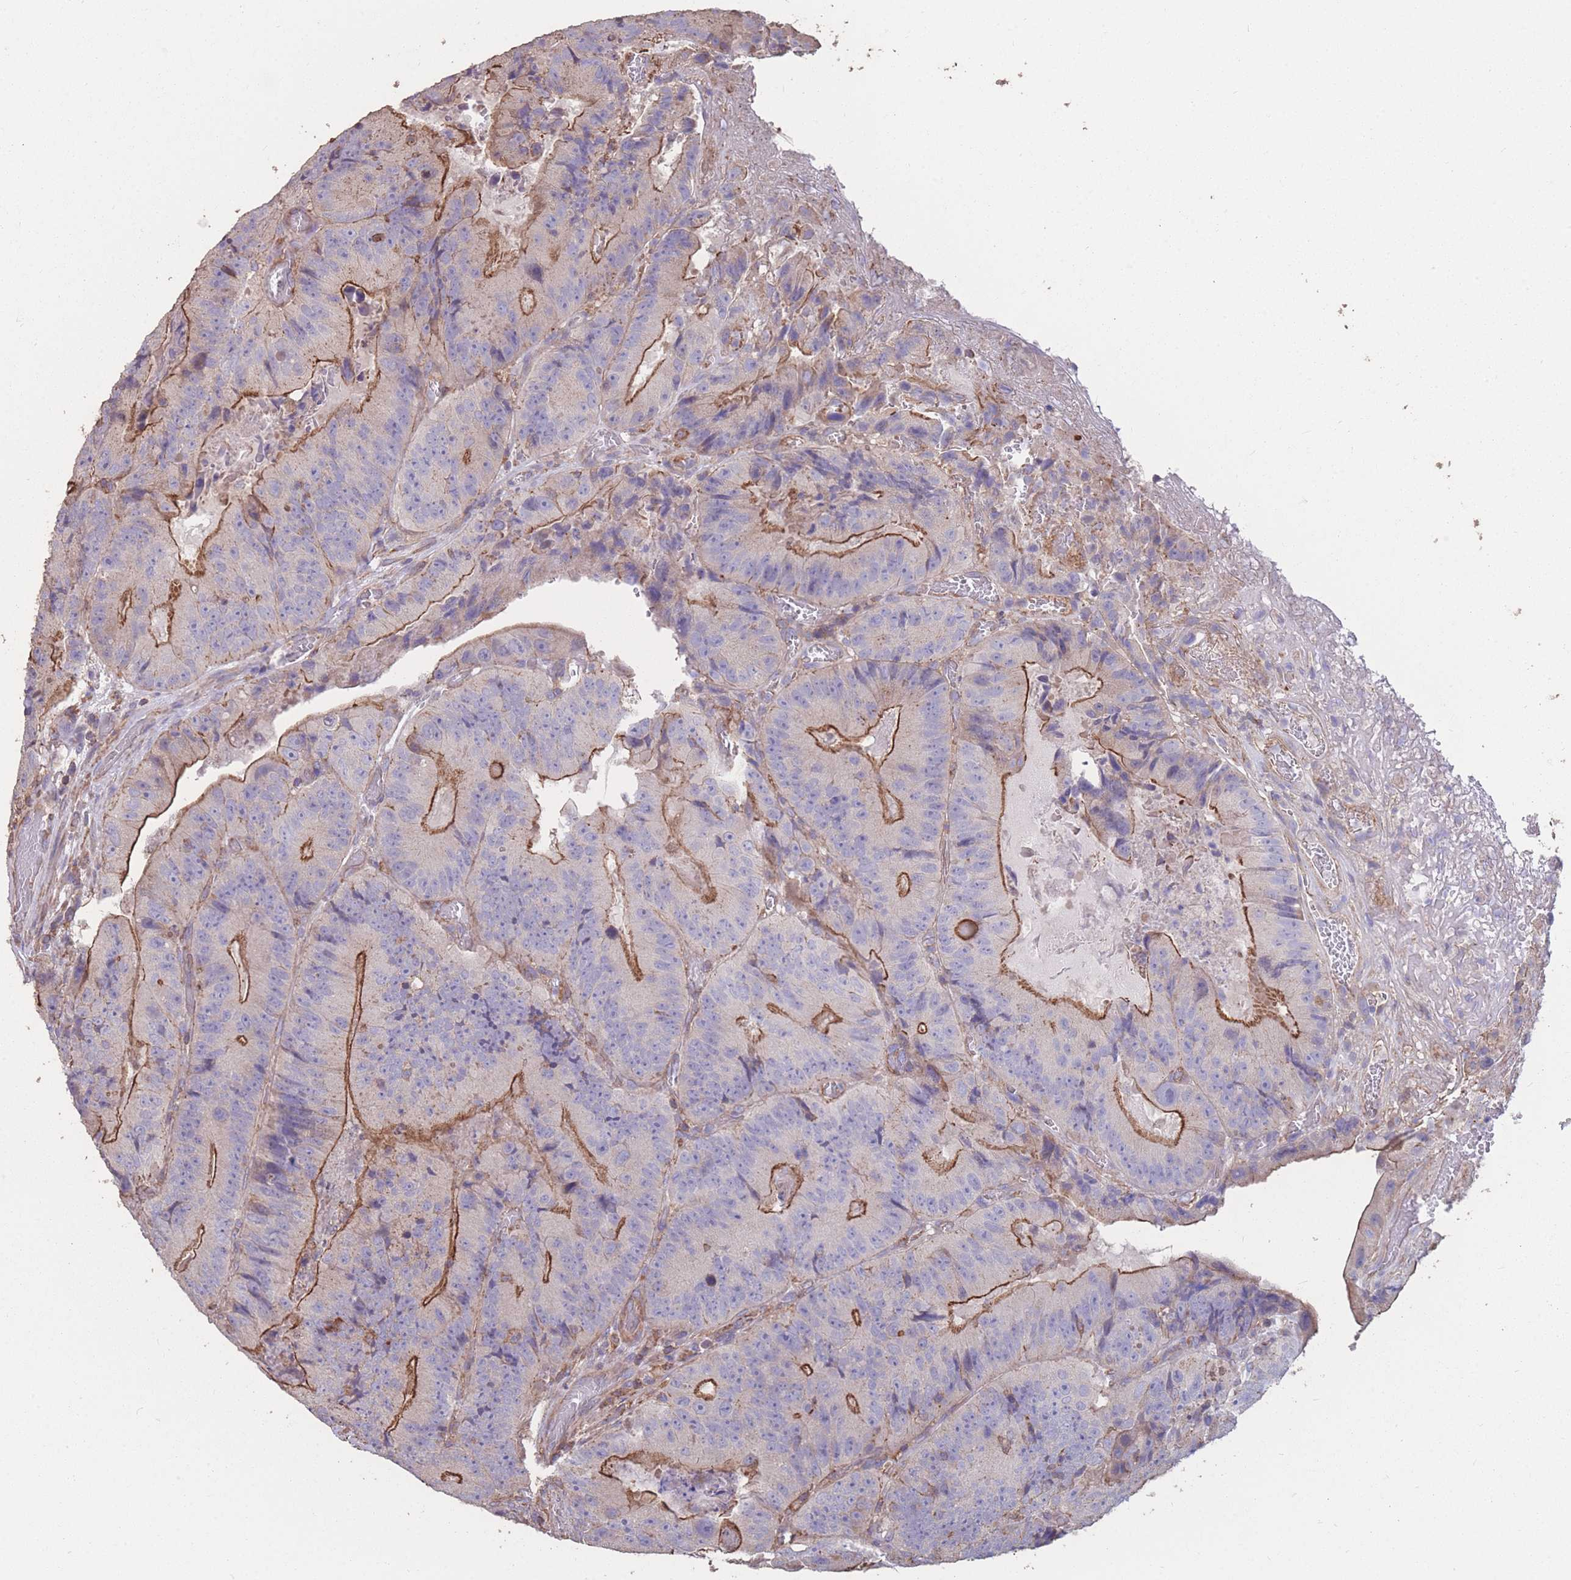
{"staining": {"intensity": "moderate", "quantity": "25%-75%", "location": "cytoplasmic/membranous"}, "tissue": "colorectal cancer", "cell_type": "Tumor cells", "image_type": "cancer", "snomed": [{"axis": "morphology", "description": "Adenocarcinoma, NOS"}, {"axis": "topography", "description": "Colon"}], "caption": "Colorectal cancer stained with immunohistochemistry (IHC) reveals moderate cytoplasmic/membranous staining in about 25%-75% of tumor cells. Using DAB (brown) and hematoxylin (blue) stains, captured at high magnification using brightfield microscopy.", "gene": "NUDT21", "patient": {"sex": "female", "age": 86}}